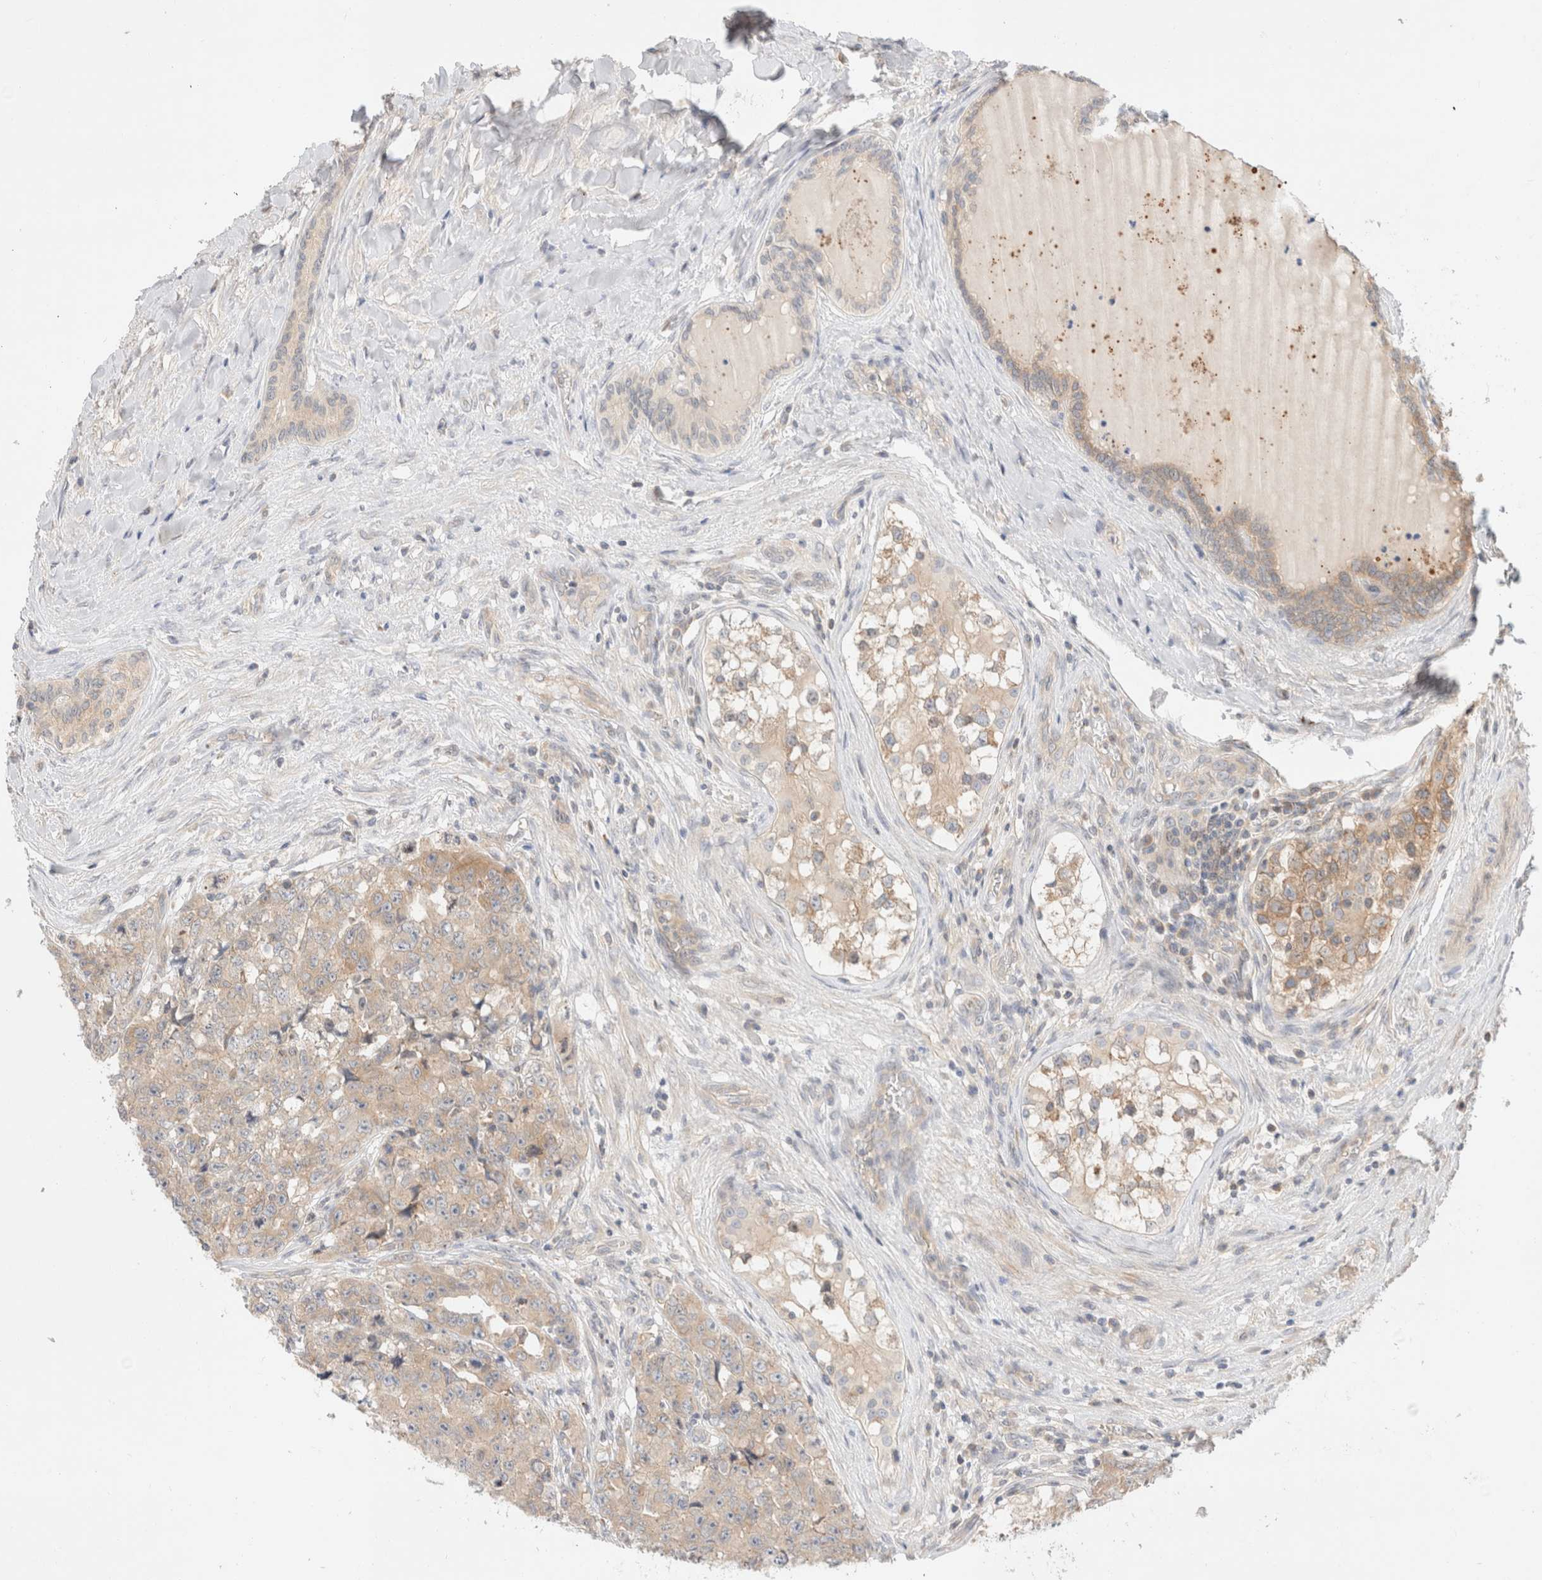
{"staining": {"intensity": "weak", "quantity": "25%-75%", "location": "cytoplasmic/membranous"}, "tissue": "testis cancer", "cell_type": "Tumor cells", "image_type": "cancer", "snomed": [{"axis": "morphology", "description": "Carcinoma, Embryonal, NOS"}, {"axis": "topography", "description": "Testis"}], "caption": "Immunohistochemistry micrograph of testis embryonal carcinoma stained for a protein (brown), which reveals low levels of weak cytoplasmic/membranous positivity in about 25%-75% of tumor cells.", "gene": "MARK3", "patient": {"sex": "male", "age": 28}}